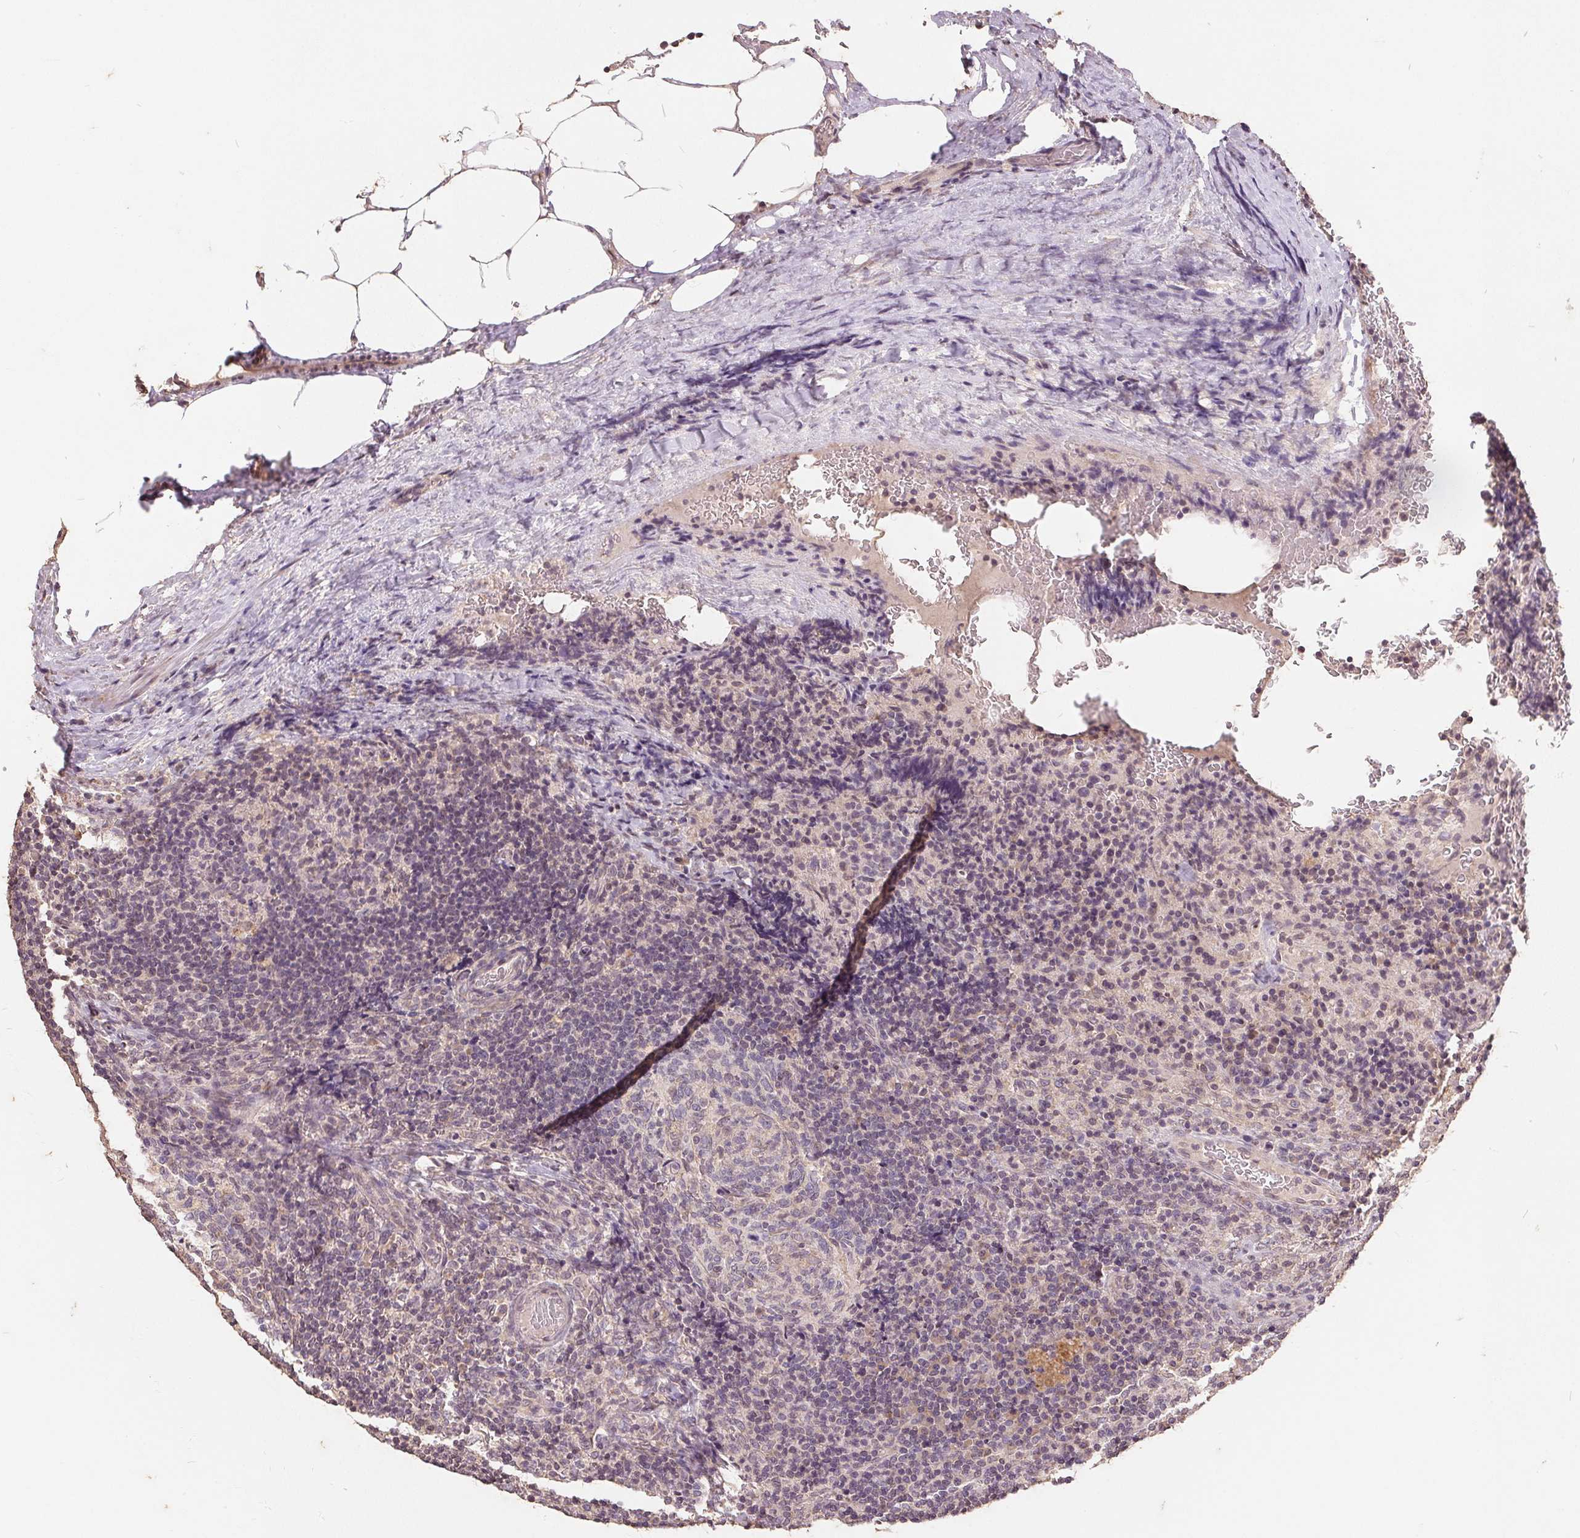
{"staining": {"intensity": "negative", "quantity": "none", "location": "none"}, "tissue": "lymph node", "cell_type": "Germinal center cells", "image_type": "normal", "snomed": [{"axis": "morphology", "description": "Normal tissue, NOS"}, {"axis": "topography", "description": "Lymph node"}], "caption": "Micrograph shows no significant protein expression in germinal center cells of unremarkable lymph node. (DAB immunohistochemistry visualized using brightfield microscopy, high magnification).", "gene": "CDIPT", "patient": {"sex": "male", "age": 67}}